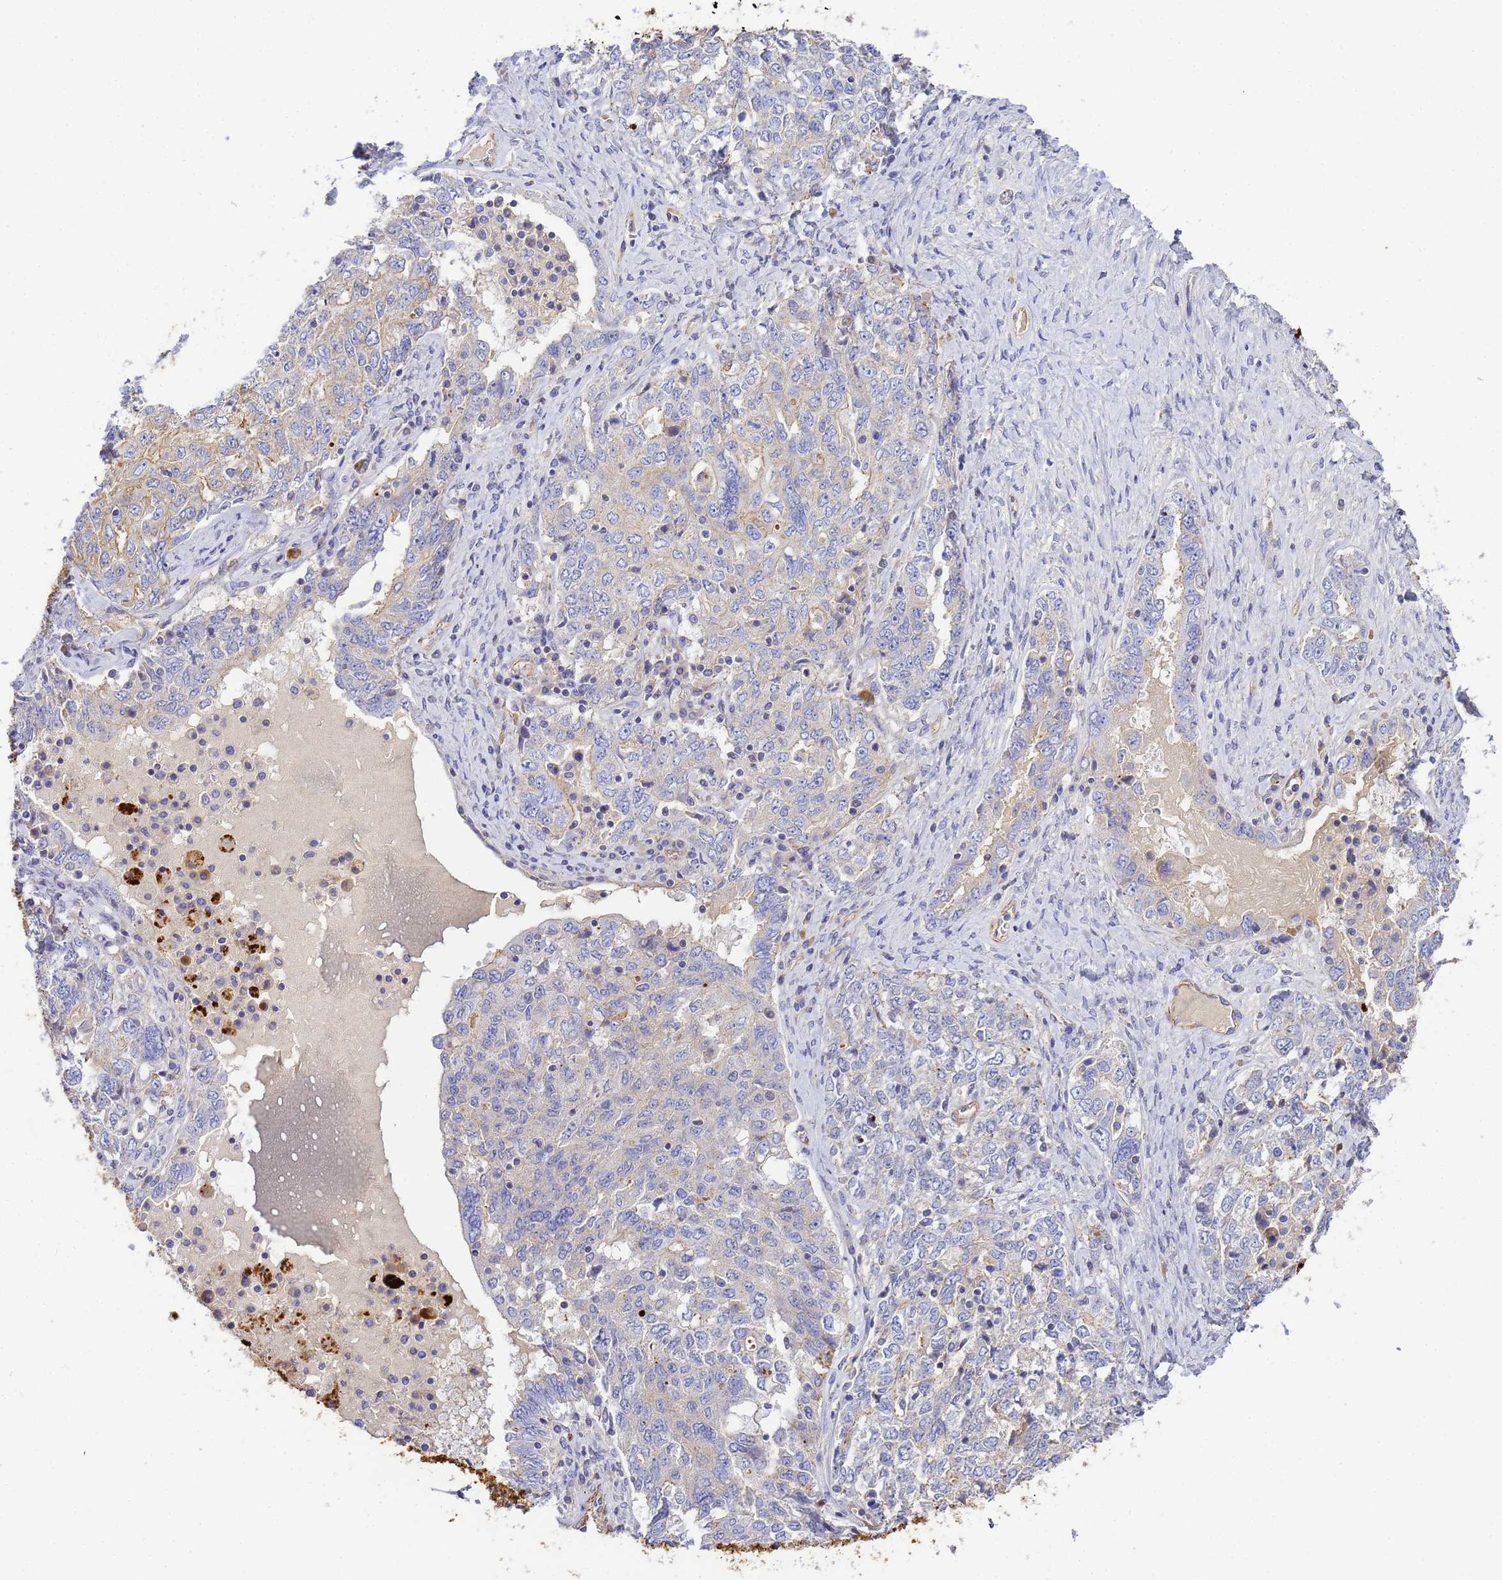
{"staining": {"intensity": "negative", "quantity": "none", "location": "none"}, "tissue": "ovarian cancer", "cell_type": "Tumor cells", "image_type": "cancer", "snomed": [{"axis": "morphology", "description": "Carcinoma, endometroid"}, {"axis": "topography", "description": "Ovary"}], "caption": "DAB immunohistochemical staining of human endometroid carcinoma (ovarian) demonstrates no significant staining in tumor cells.", "gene": "MYL12A", "patient": {"sex": "female", "age": 62}}